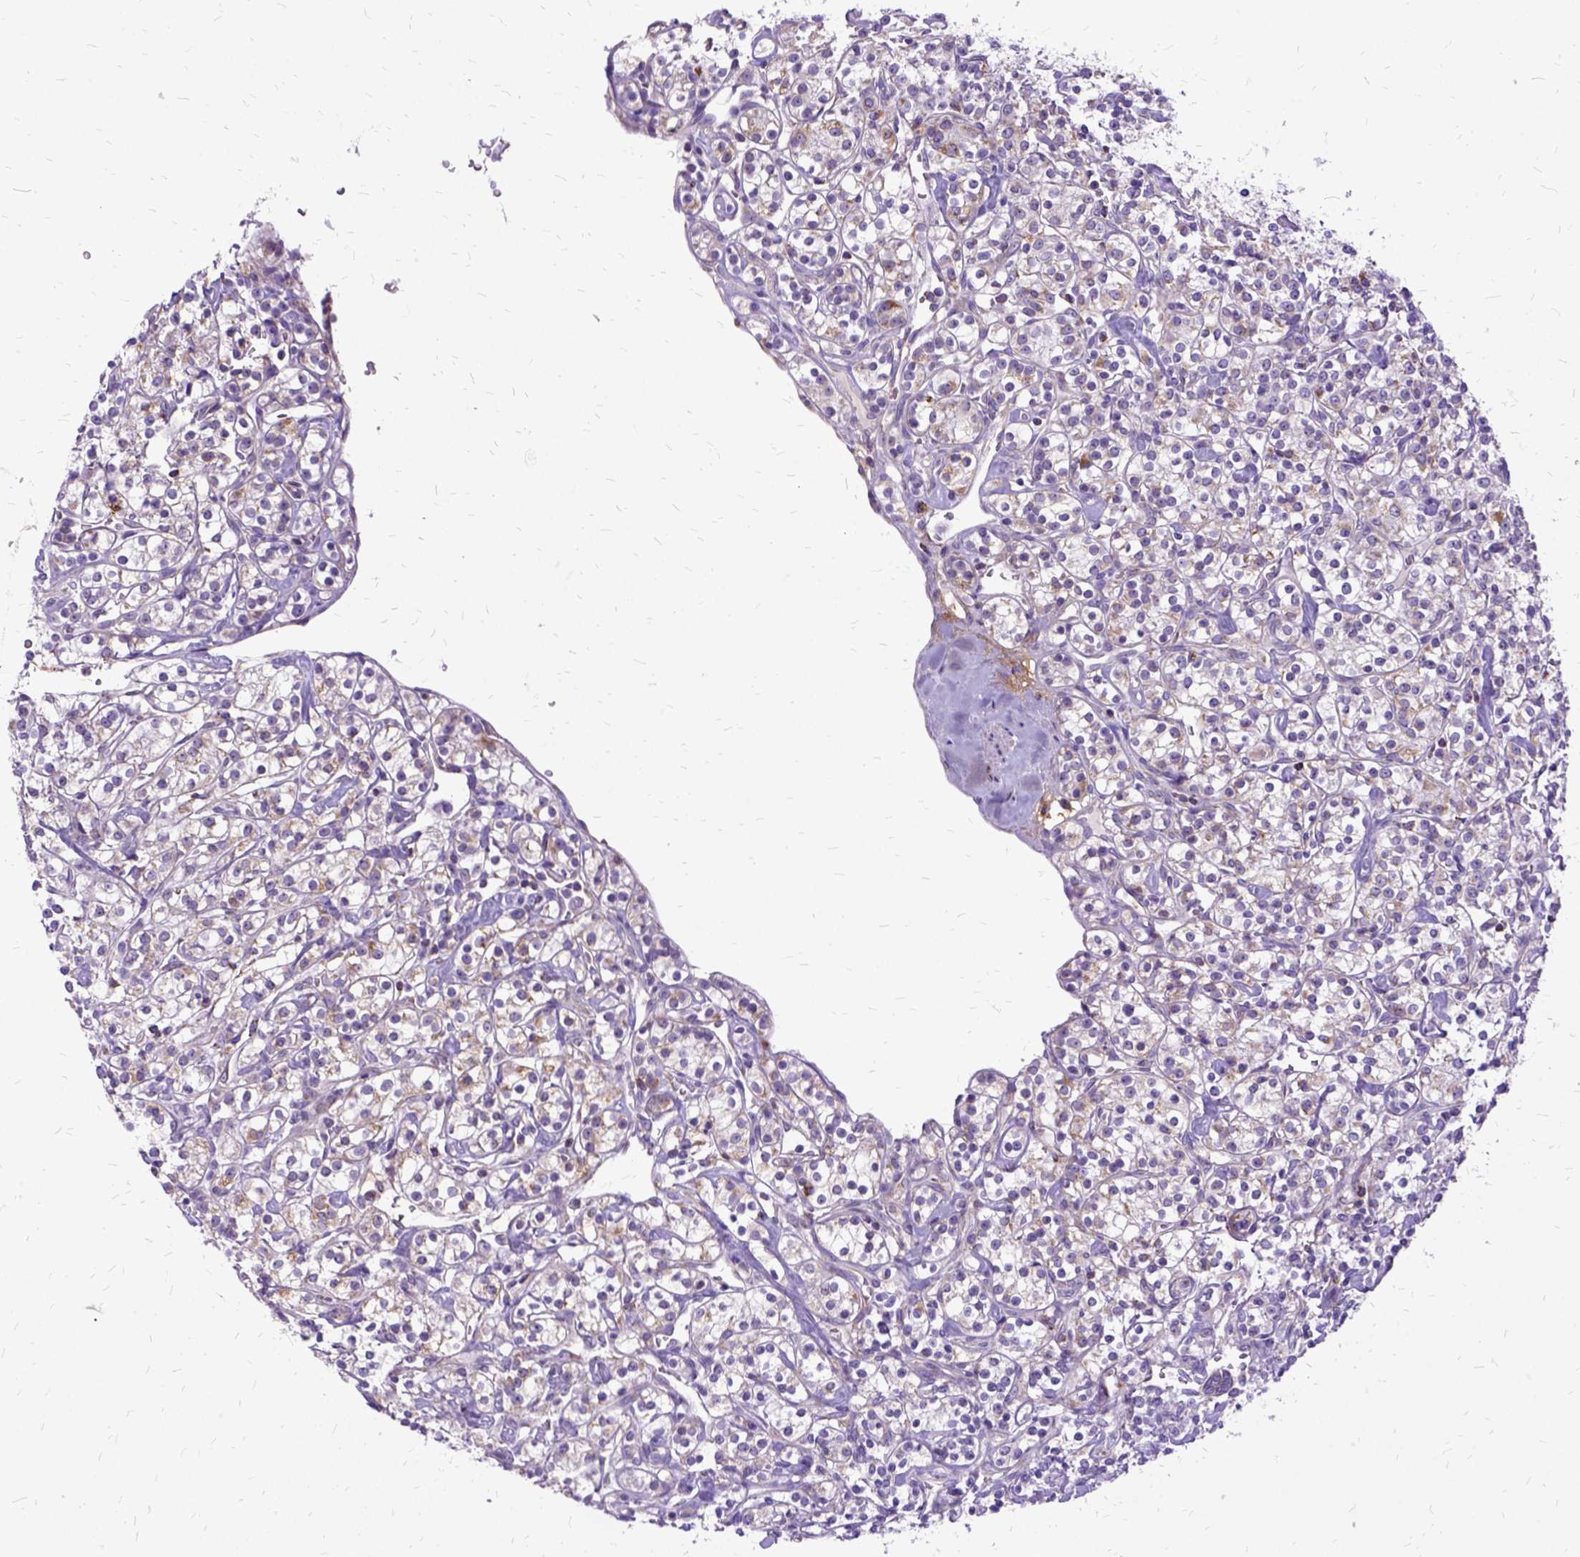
{"staining": {"intensity": "weak", "quantity": "25%-75%", "location": "cytoplasmic/membranous"}, "tissue": "renal cancer", "cell_type": "Tumor cells", "image_type": "cancer", "snomed": [{"axis": "morphology", "description": "Adenocarcinoma, NOS"}, {"axis": "topography", "description": "Kidney"}], "caption": "Immunohistochemistry histopathology image of renal cancer (adenocarcinoma) stained for a protein (brown), which shows low levels of weak cytoplasmic/membranous positivity in approximately 25%-75% of tumor cells.", "gene": "OXCT1", "patient": {"sex": "male", "age": 77}}